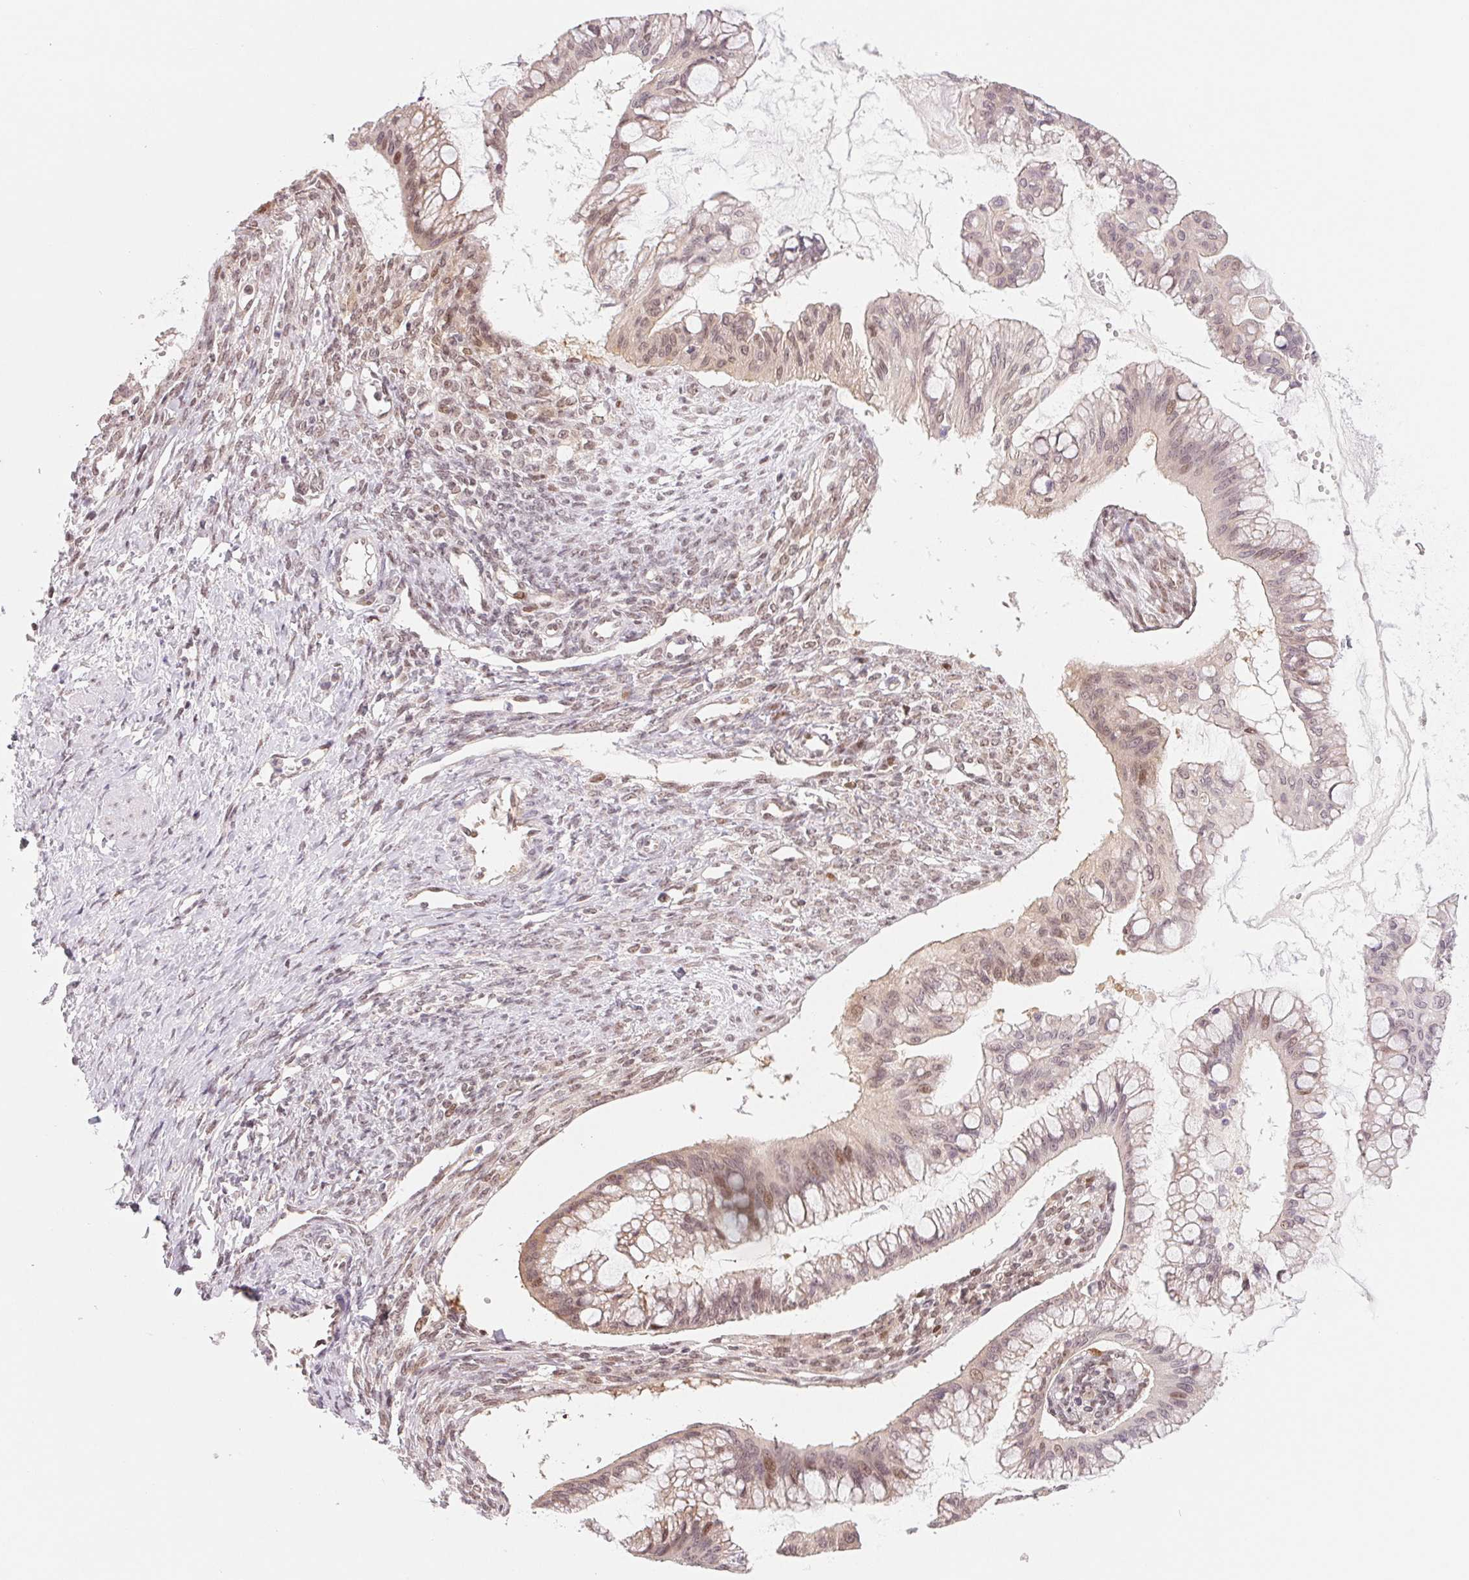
{"staining": {"intensity": "weak", "quantity": "25%-75%", "location": "cytoplasmic/membranous,nuclear"}, "tissue": "ovarian cancer", "cell_type": "Tumor cells", "image_type": "cancer", "snomed": [{"axis": "morphology", "description": "Cystadenocarcinoma, mucinous, NOS"}, {"axis": "topography", "description": "Ovary"}], "caption": "Tumor cells show low levels of weak cytoplasmic/membranous and nuclear staining in approximately 25%-75% of cells in mucinous cystadenocarcinoma (ovarian). Using DAB (brown) and hematoxylin (blue) stains, captured at high magnification using brightfield microscopy.", "gene": "DNAJB6", "patient": {"sex": "female", "age": 73}}